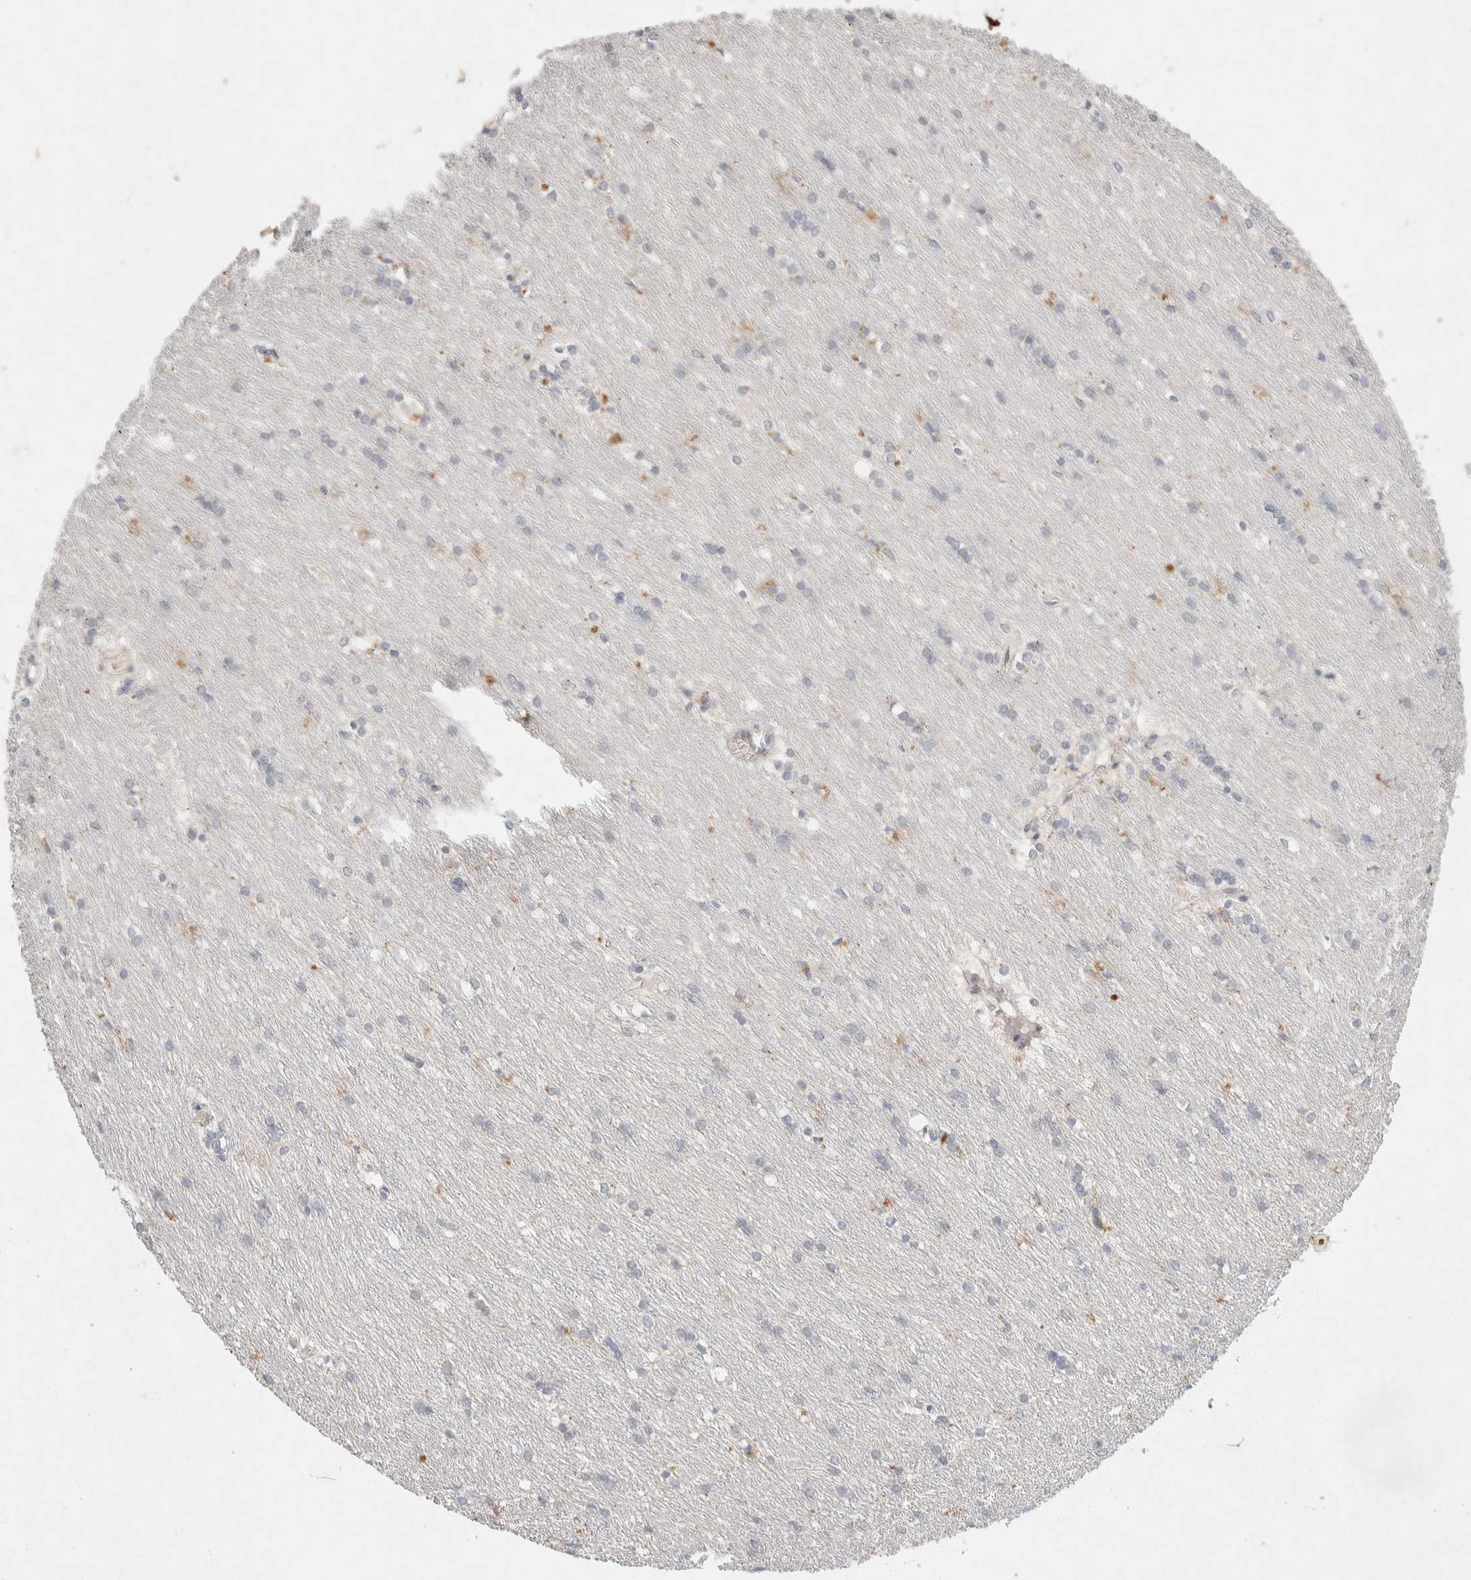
{"staining": {"intensity": "moderate", "quantity": "<25%", "location": "cytoplasmic/membranous"}, "tissue": "caudate", "cell_type": "Glial cells", "image_type": "normal", "snomed": [{"axis": "morphology", "description": "Normal tissue, NOS"}, {"axis": "topography", "description": "Lateral ventricle wall"}], "caption": "A histopathology image showing moderate cytoplasmic/membranous staining in approximately <25% of glial cells in benign caudate, as visualized by brown immunohistochemical staining.", "gene": "GNAI1", "patient": {"sex": "female", "age": 19}}